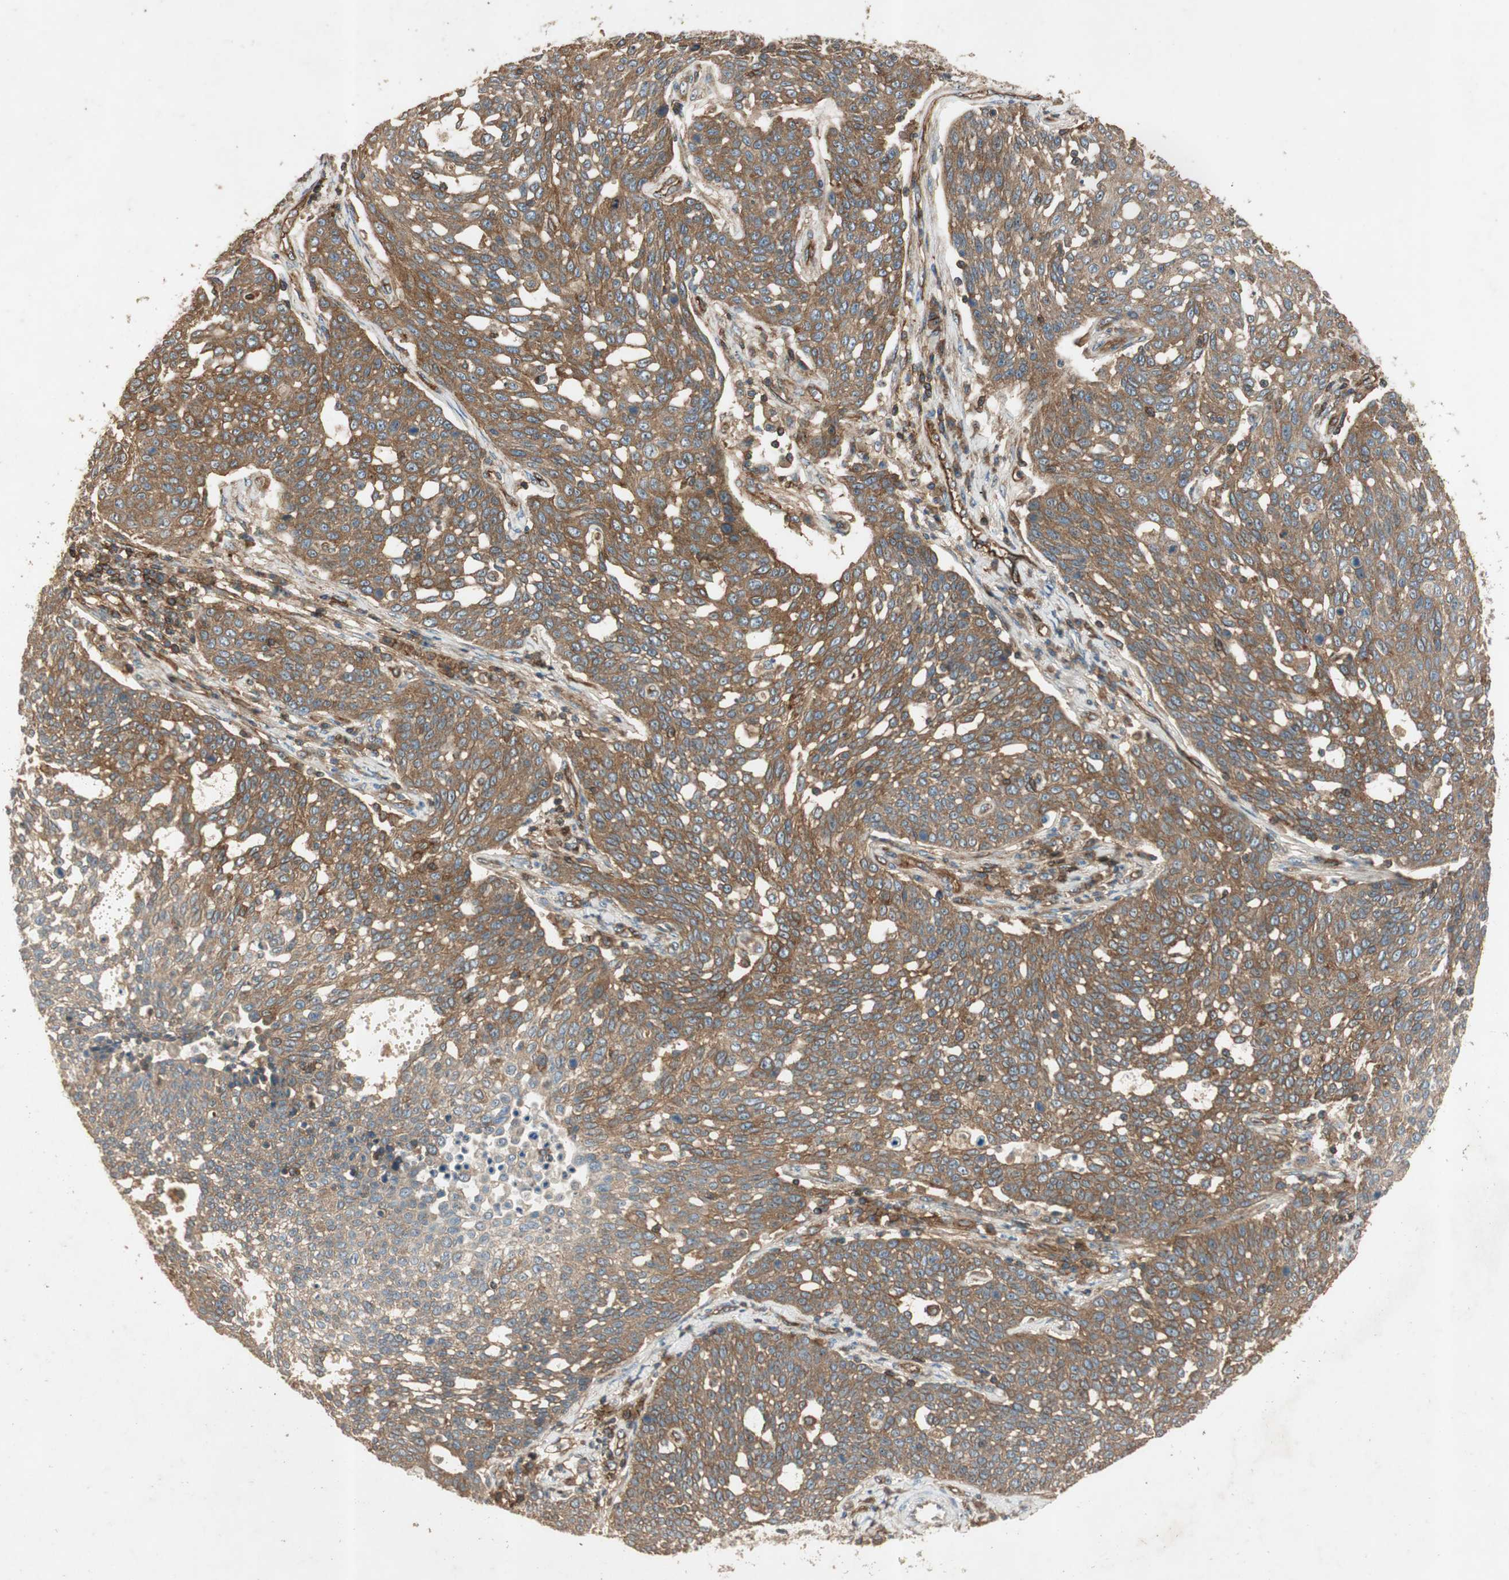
{"staining": {"intensity": "moderate", "quantity": ">75%", "location": "cytoplasmic/membranous"}, "tissue": "cervical cancer", "cell_type": "Tumor cells", "image_type": "cancer", "snomed": [{"axis": "morphology", "description": "Squamous cell carcinoma, NOS"}, {"axis": "topography", "description": "Cervix"}], "caption": "Immunohistochemistry (IHC) photomicrograph of neoplastic tissue: human cervical squamous cell carcinoma stained using IHC exhibits medium levels of moderate protein expression localized specifically in the cytoplasmic/membranous of tumor cells, appearing as a cytoplasmic/membranous brown color.", "gene": "BTN3A3", "patient": {"sex": "female", "age": 34}}